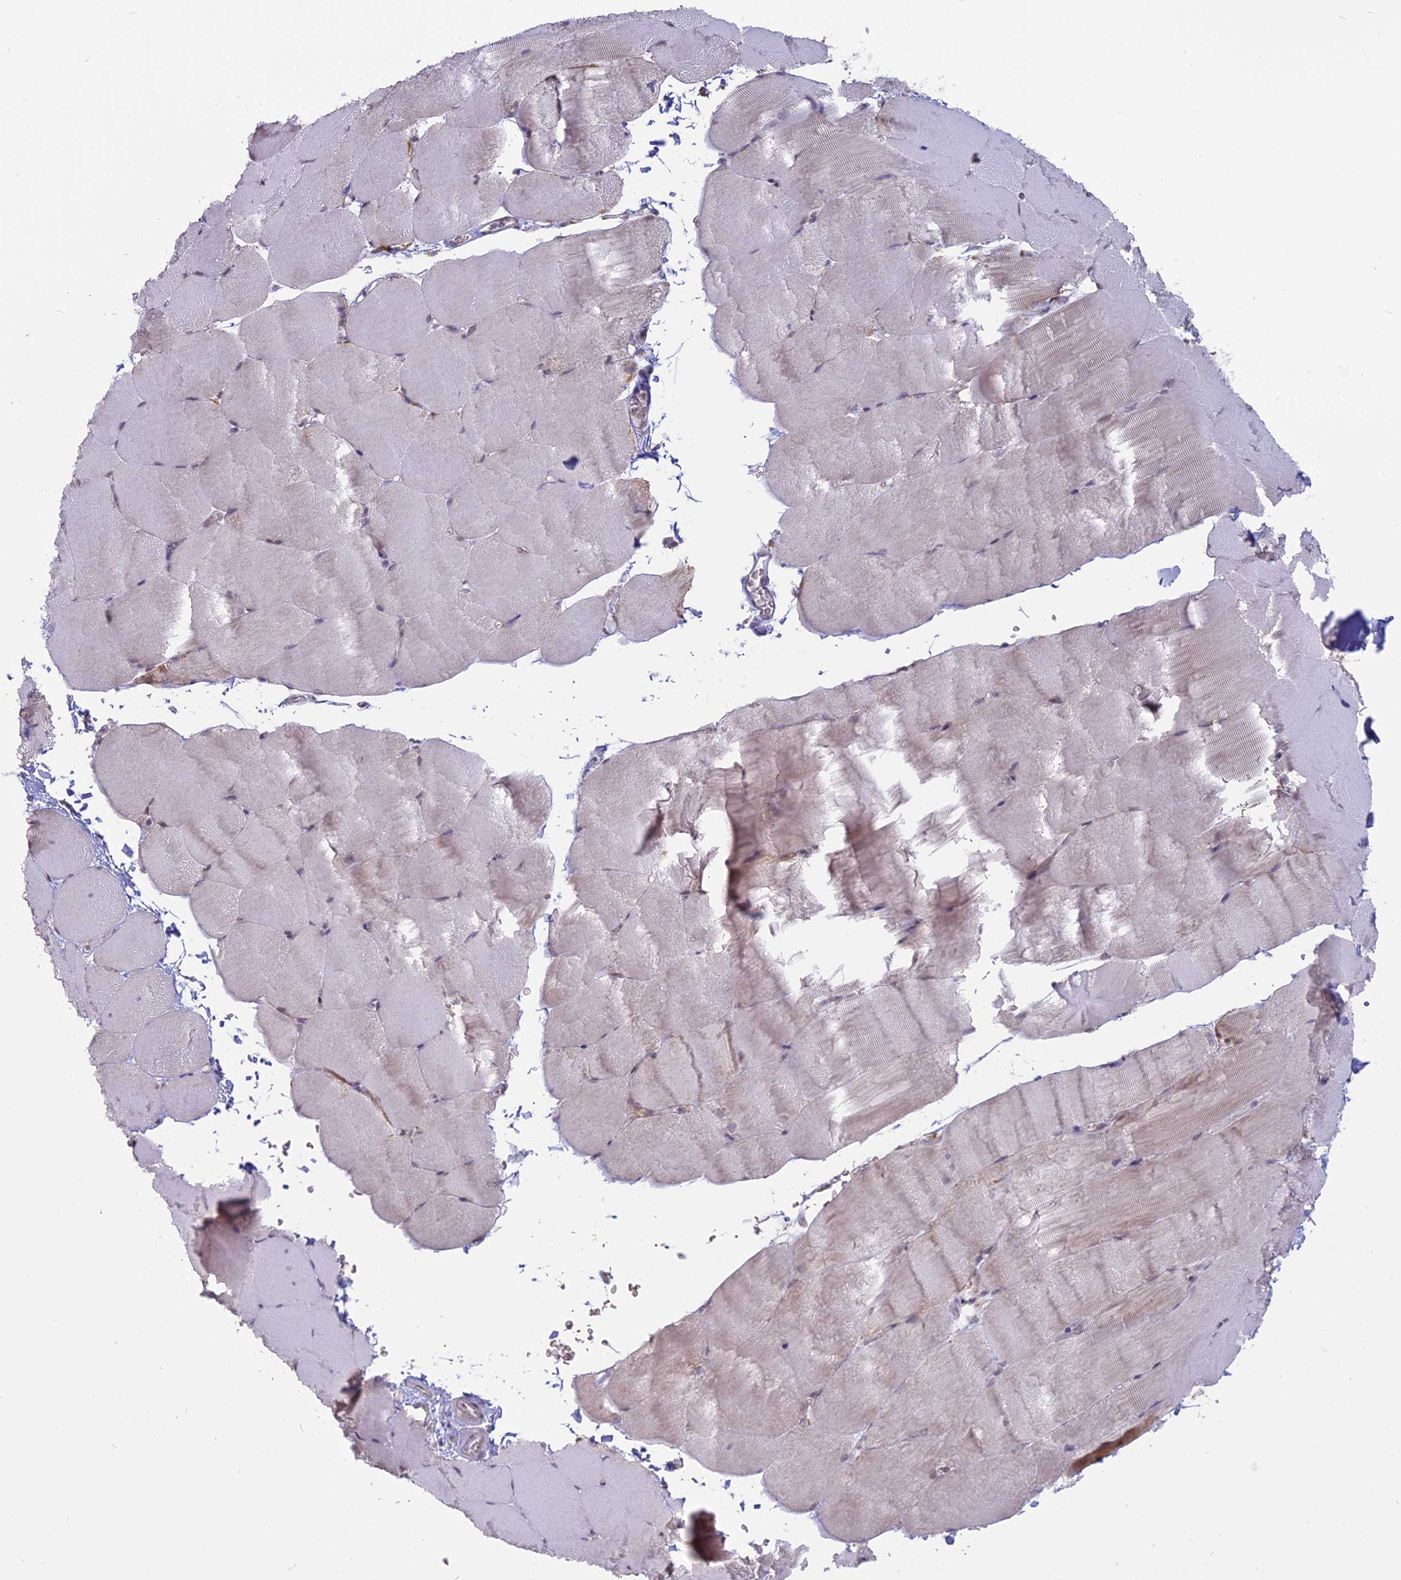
{"staining": {"intensity": "weak", "quantity": "<25%", "location": "nuclear"}, "tissue": "skeletal muscle", "cell_type": "Myocytes", "image_type": "normal", "snomed": [{"axis": "morphology", "description": "Normal tissue, NOS"}, {"axis": "topography", "description": "Skeletal muscle"}, {"axis": "topography", "description": "Parathyroid gland"}], "caption": "Histopathology image shows no protein staining in myocytes of unremarkable skeletal muscle. (DAB (3,3'-diaminobenzidine) IHC visualized using brightfield microscopy, high magnification).", "gene": "ARHGAP40", "patient": {"sex": "female", "age": 37}}